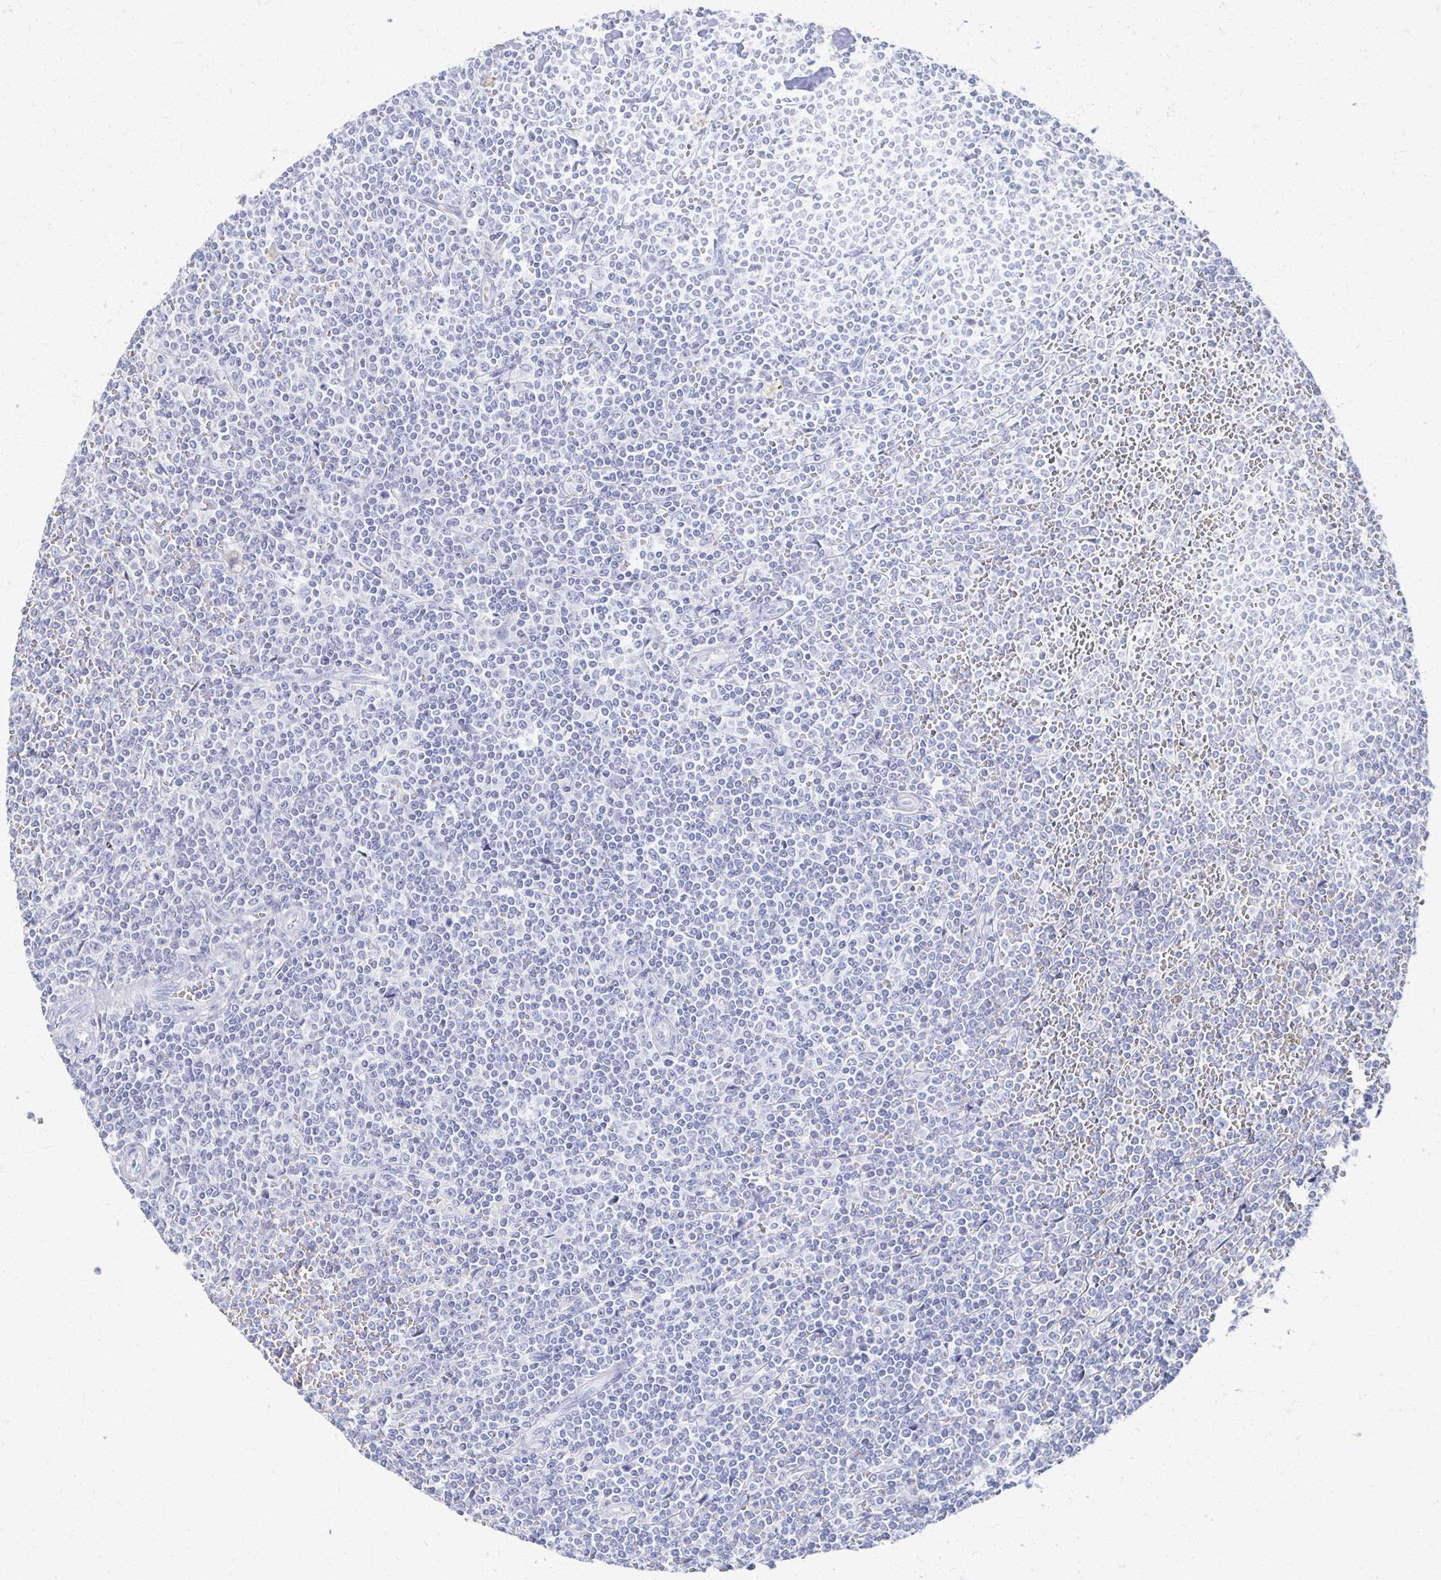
{"staining": {"intensity": "negative", "quantity": "none", "location": "none"}, "tissue": "lymphoma", "cell_type": "Tumor cells", "image_type": "cancer", "snomed": [{"axis": "morphology", "description": "Malignant lymphoma, non-Hodgkin's type, Low grade"}, {"axis": "topography", "description": "Spleen"}], "caption": "Immunohistochemical staining of human malignant lymphoma, non-Hodgkin's type (low-grade) exhibits no significant positivity in tumor cells.", "gene": "PRR20A", "patient": {"sex": "female", "age": 19}}